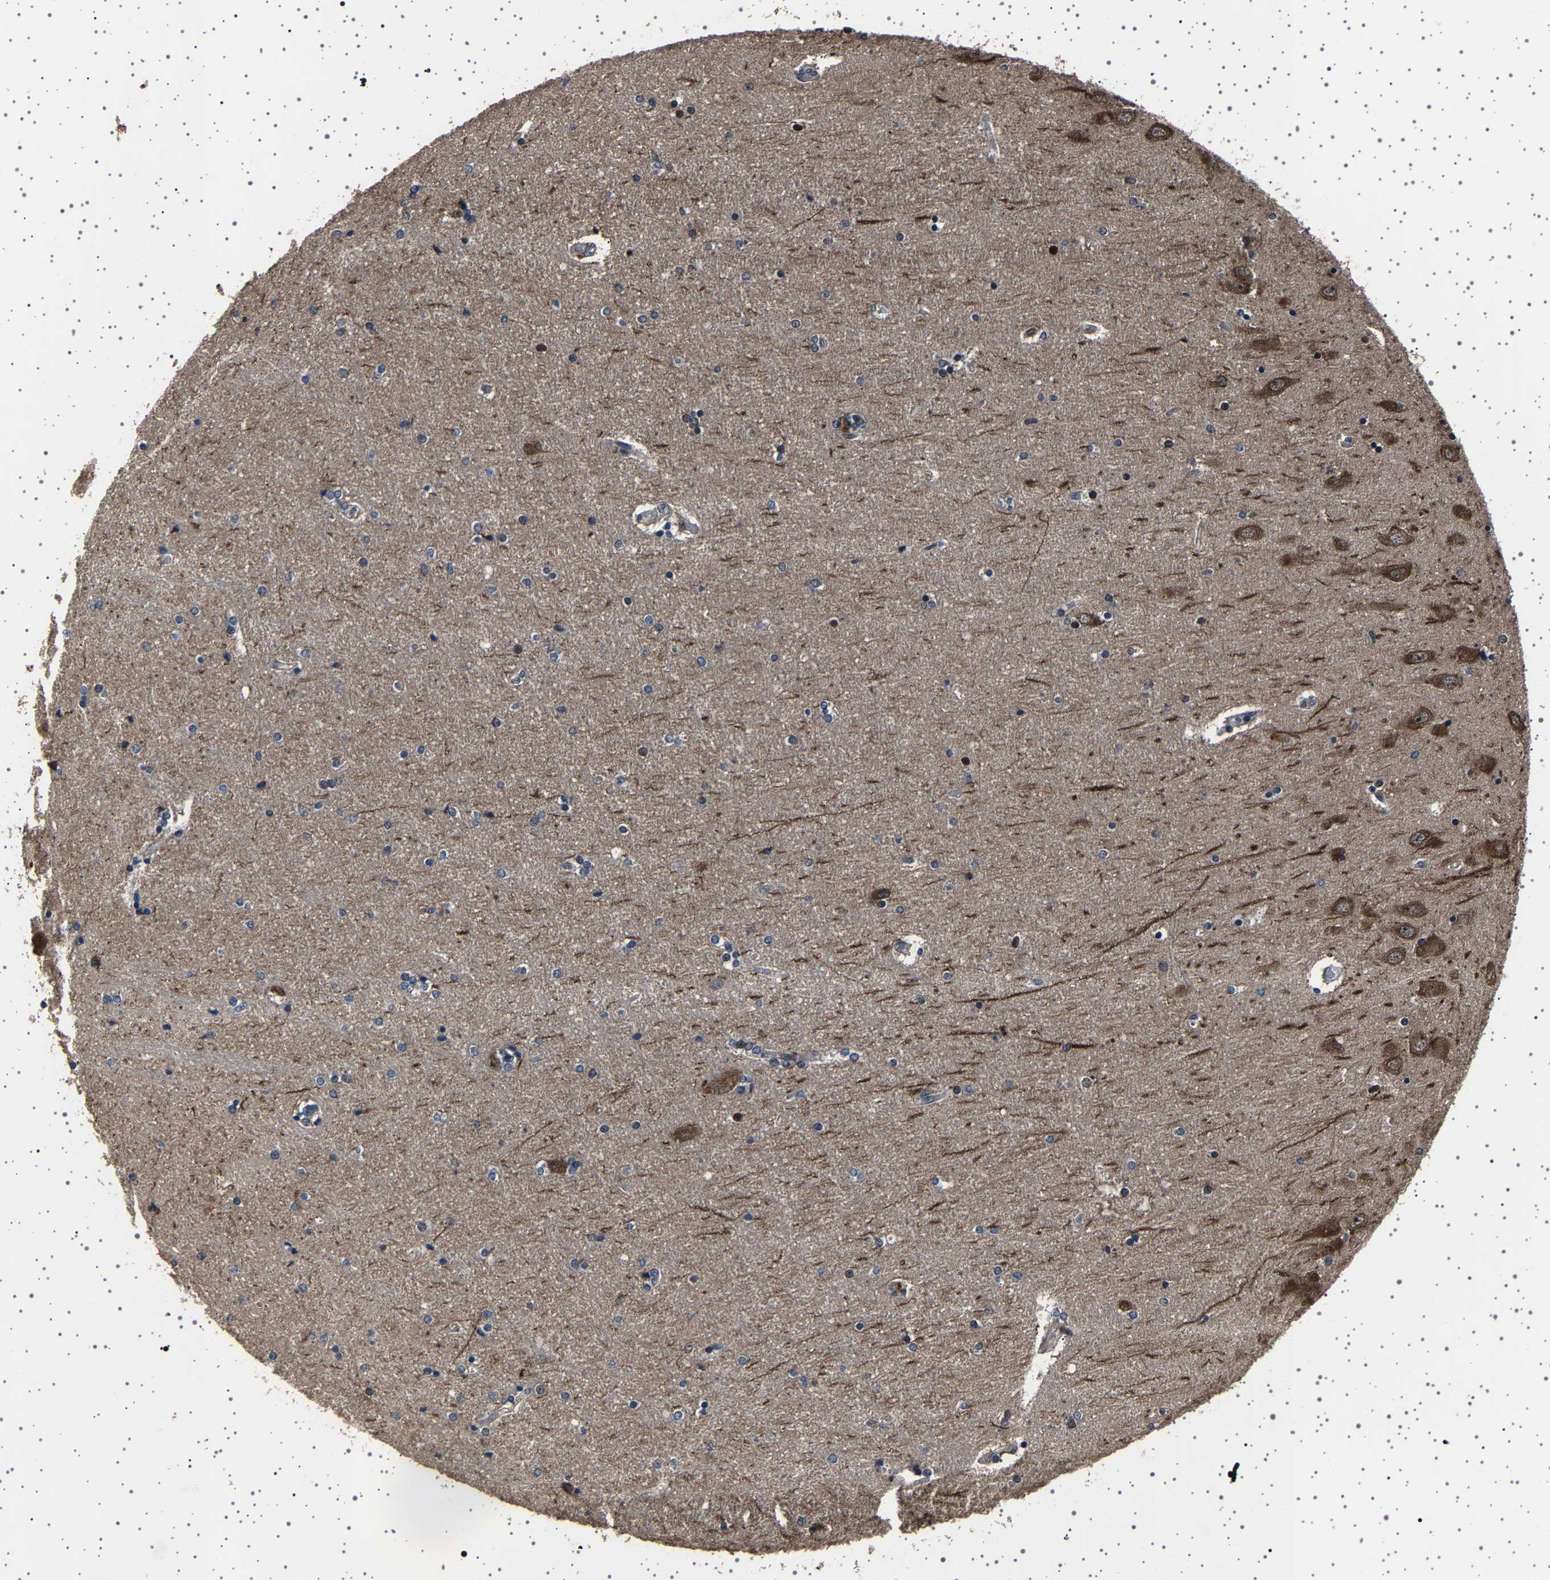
{"staining": {"intensity": "weak", "quantity": "<25%", "location": "cytoplasmic/membranous"}, "tissue": "hippocampus", "cell_type": "Glial cells", "image_type": "normal", "snomed": [{"axis": "morphology", "description": "Normal tissue, NOS"}, {"axis": "topography", "description": "Hippocampus"}], "caption": "Image shows no significant protein staining in glial cells of benign hippocampus.", "gene": "NCKAP1", "patient": {"sex": "female", "age": 54}}